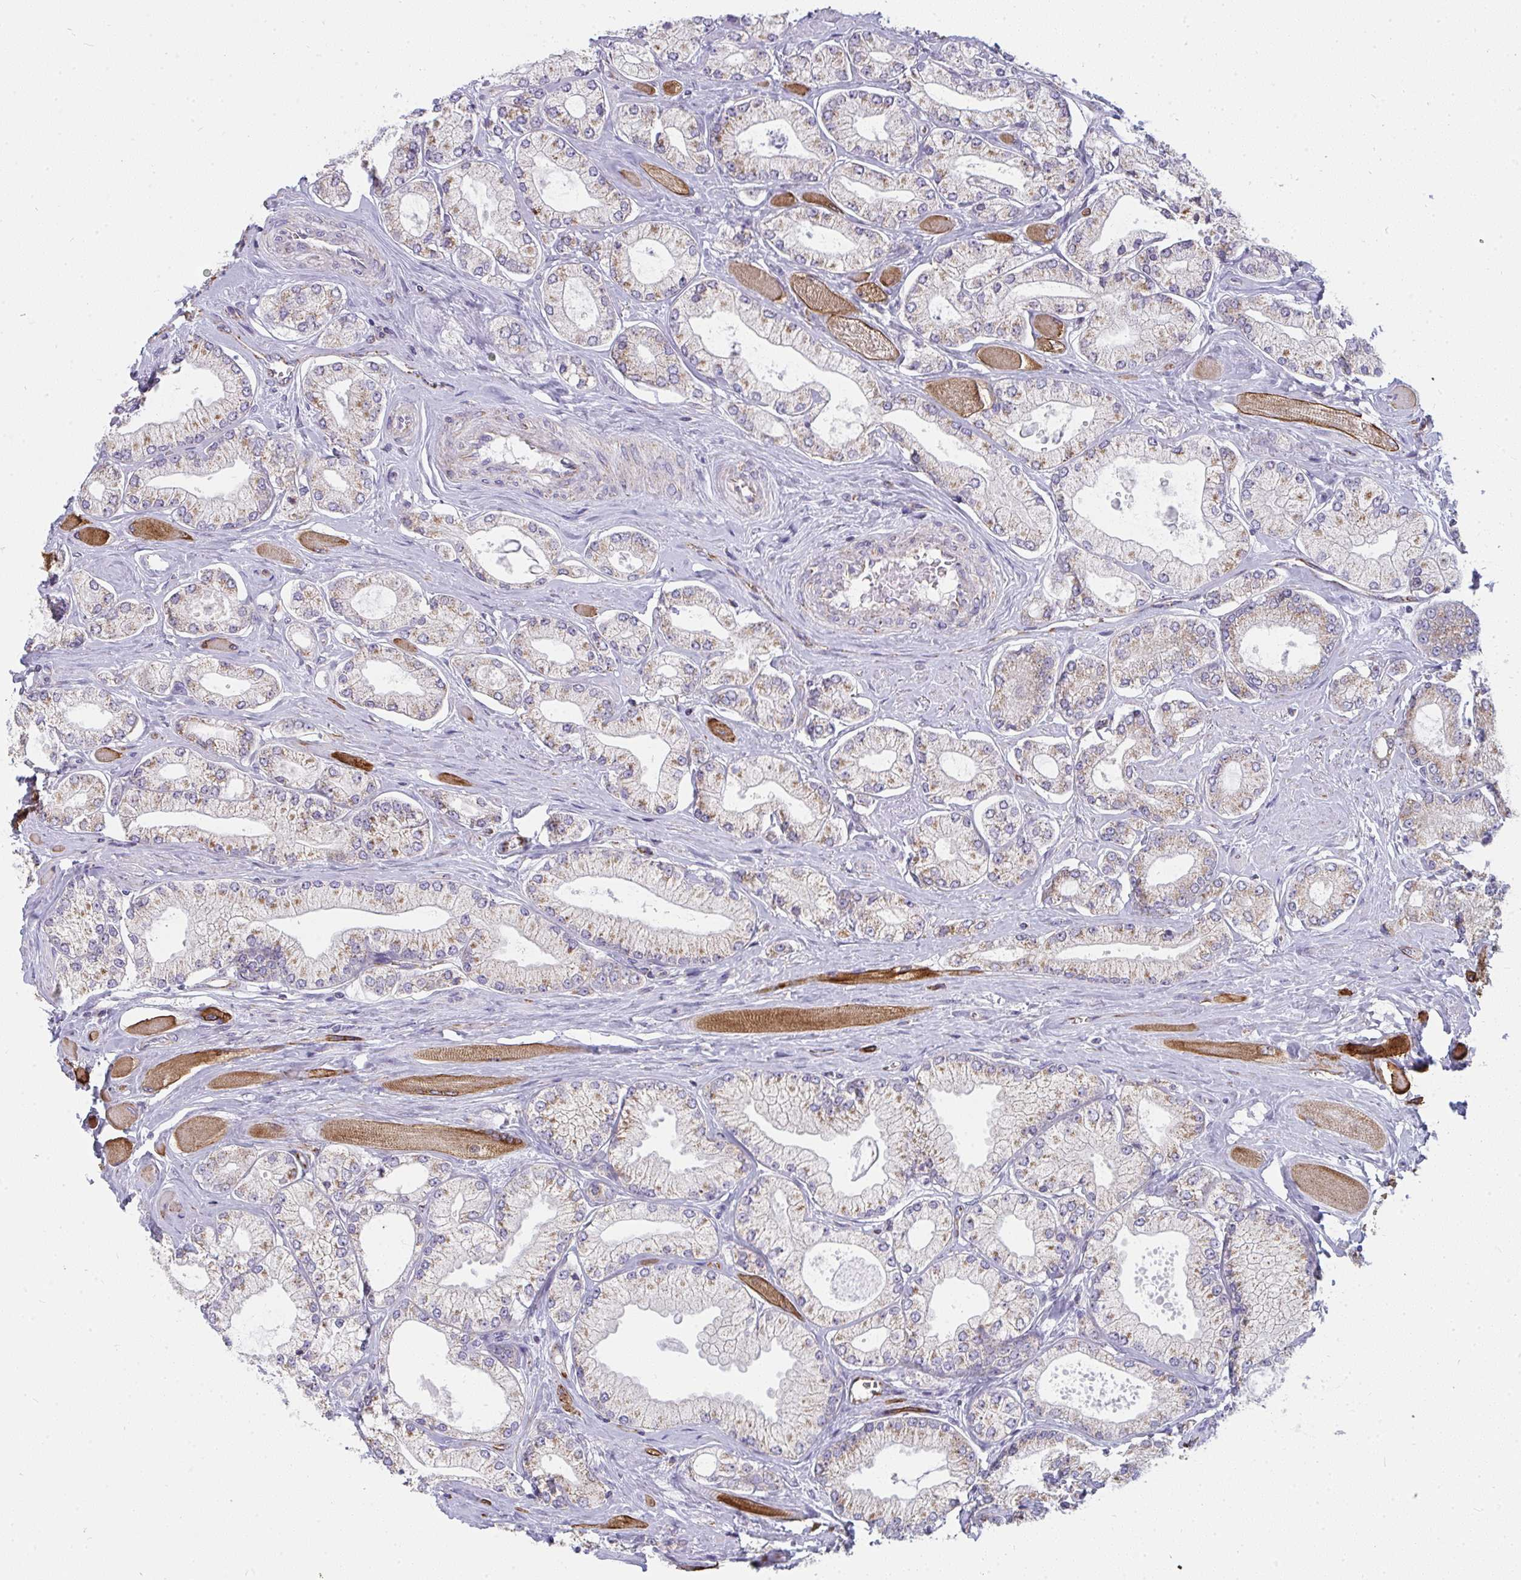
{"staining": {"intensity": "weak", "quantity": "25%-75%", "location": "cytoplasmic/membranous"}, "tissue": "prostate cancer", "cell_type": "Tumor cells", "image_type": "cancer", "snomed": [{"axis": "morphology", "description": "Adenocarcinoma, High grade"}, {"axis": "topography", "description": "Prostate"}], "caption": "Protein expression analysis of prostate cancer demonstrates weak cytoplasmic/membranous positivity in about 25%-75% of tumor cells. Using DAB (brown) and hematoxylin (blue) stains, captured at high magnification using brightfield microscopy.", "gene": "FAHD1", "patient": {"sex": "male", "age": 68}}